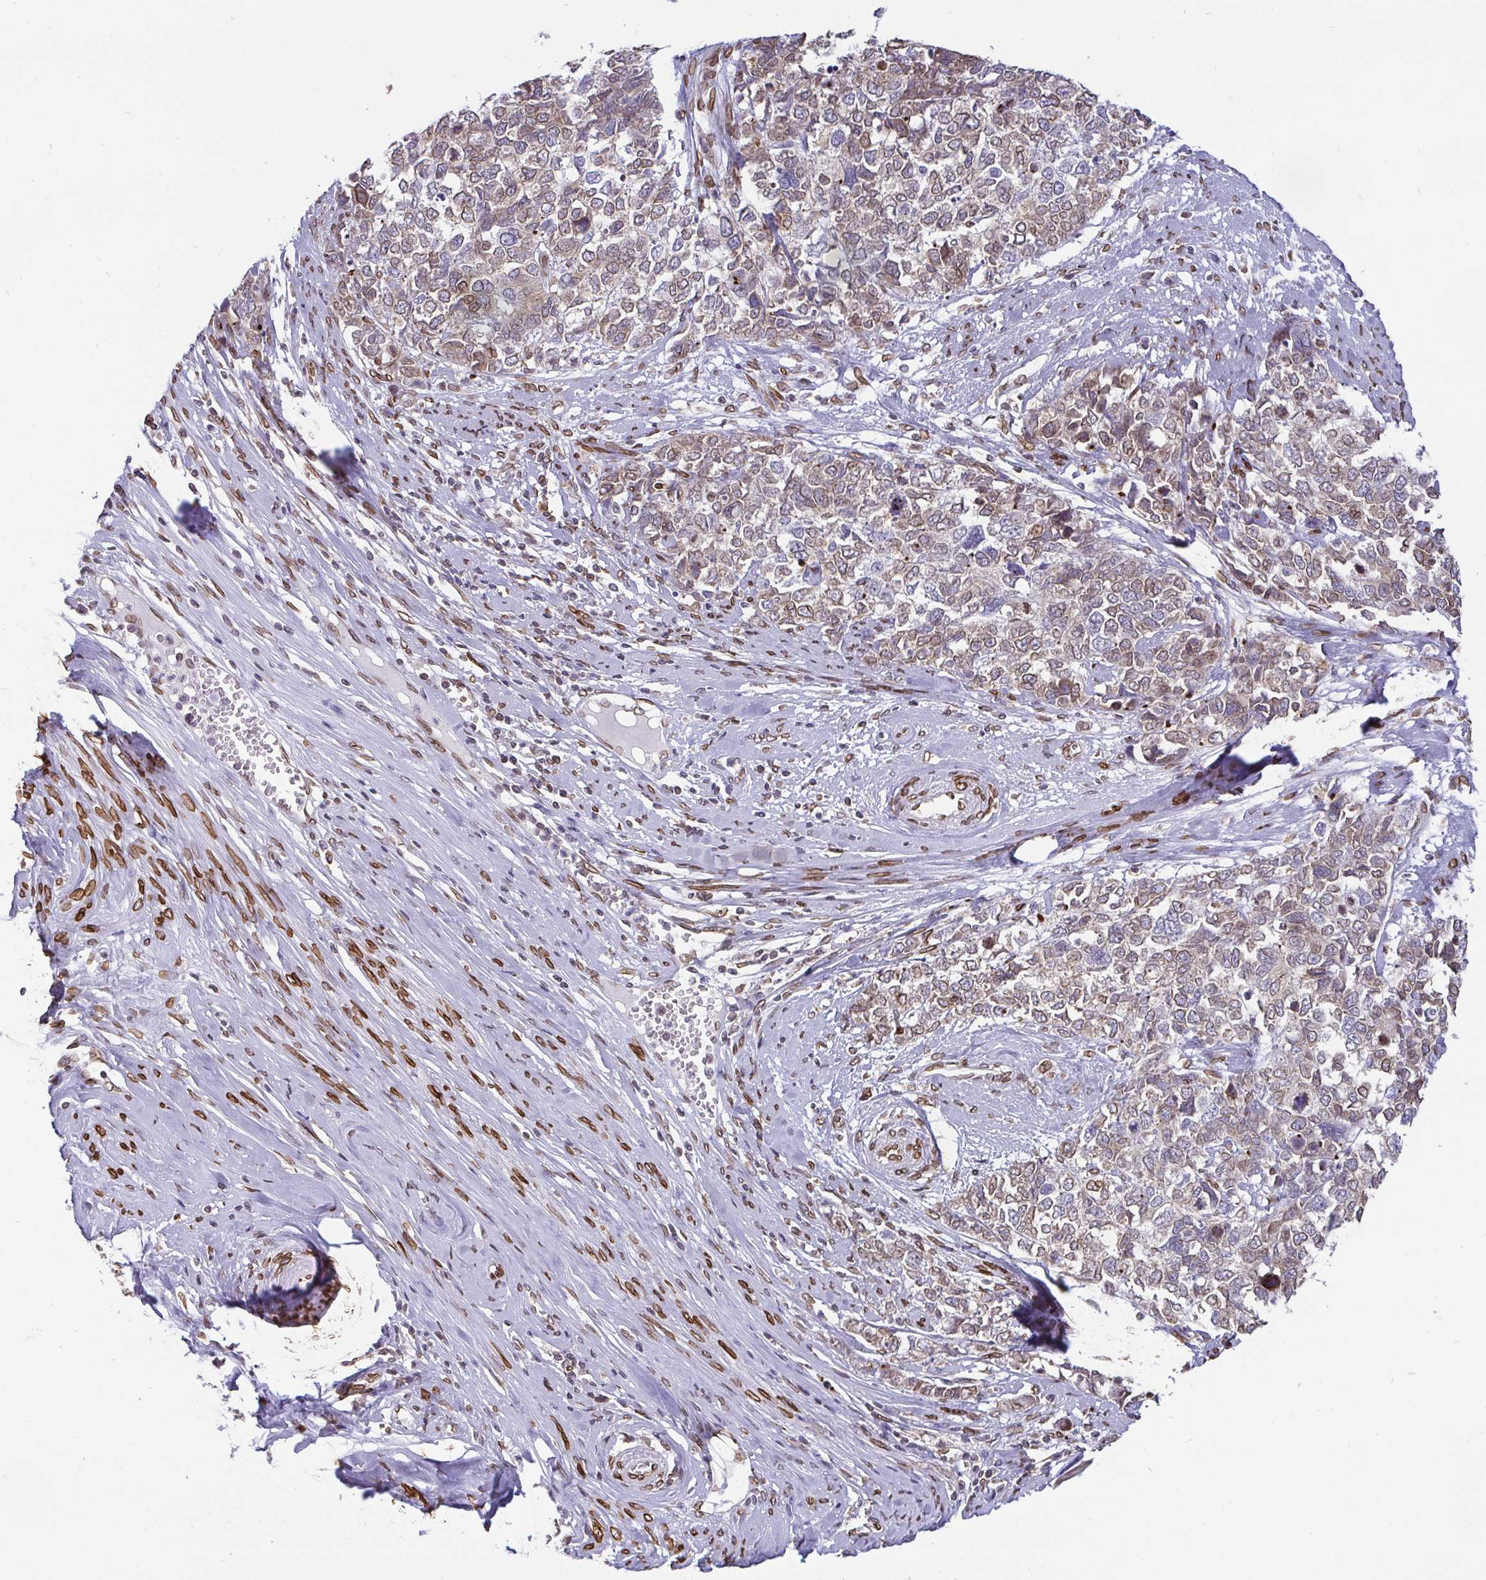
{"staining": {"intensity": "weak", "quantity": ">75%", "location": "cytoplasmic/membranous,nuclear"}, "tissue": "cervical cancer", "cell_type": "Tumor cells", "image_type": "cancer", "snomed": [{"axis": "morphology", "description": "Adenocarcinoma, NOS"}, {"axis": "topography", "description": "Cervix"}], "caption": "Tumor cells demonstrate low levels of weak cytoplasmic/membranous and nuclear positivity in approximately >75% of cells in cervical adenocarcinoma. Immunohistochemistry stains the protein of interest in brown and the nuclei are stained blue.", "gene": "EMD", "patient": {"sex": "female", "age": 63}}